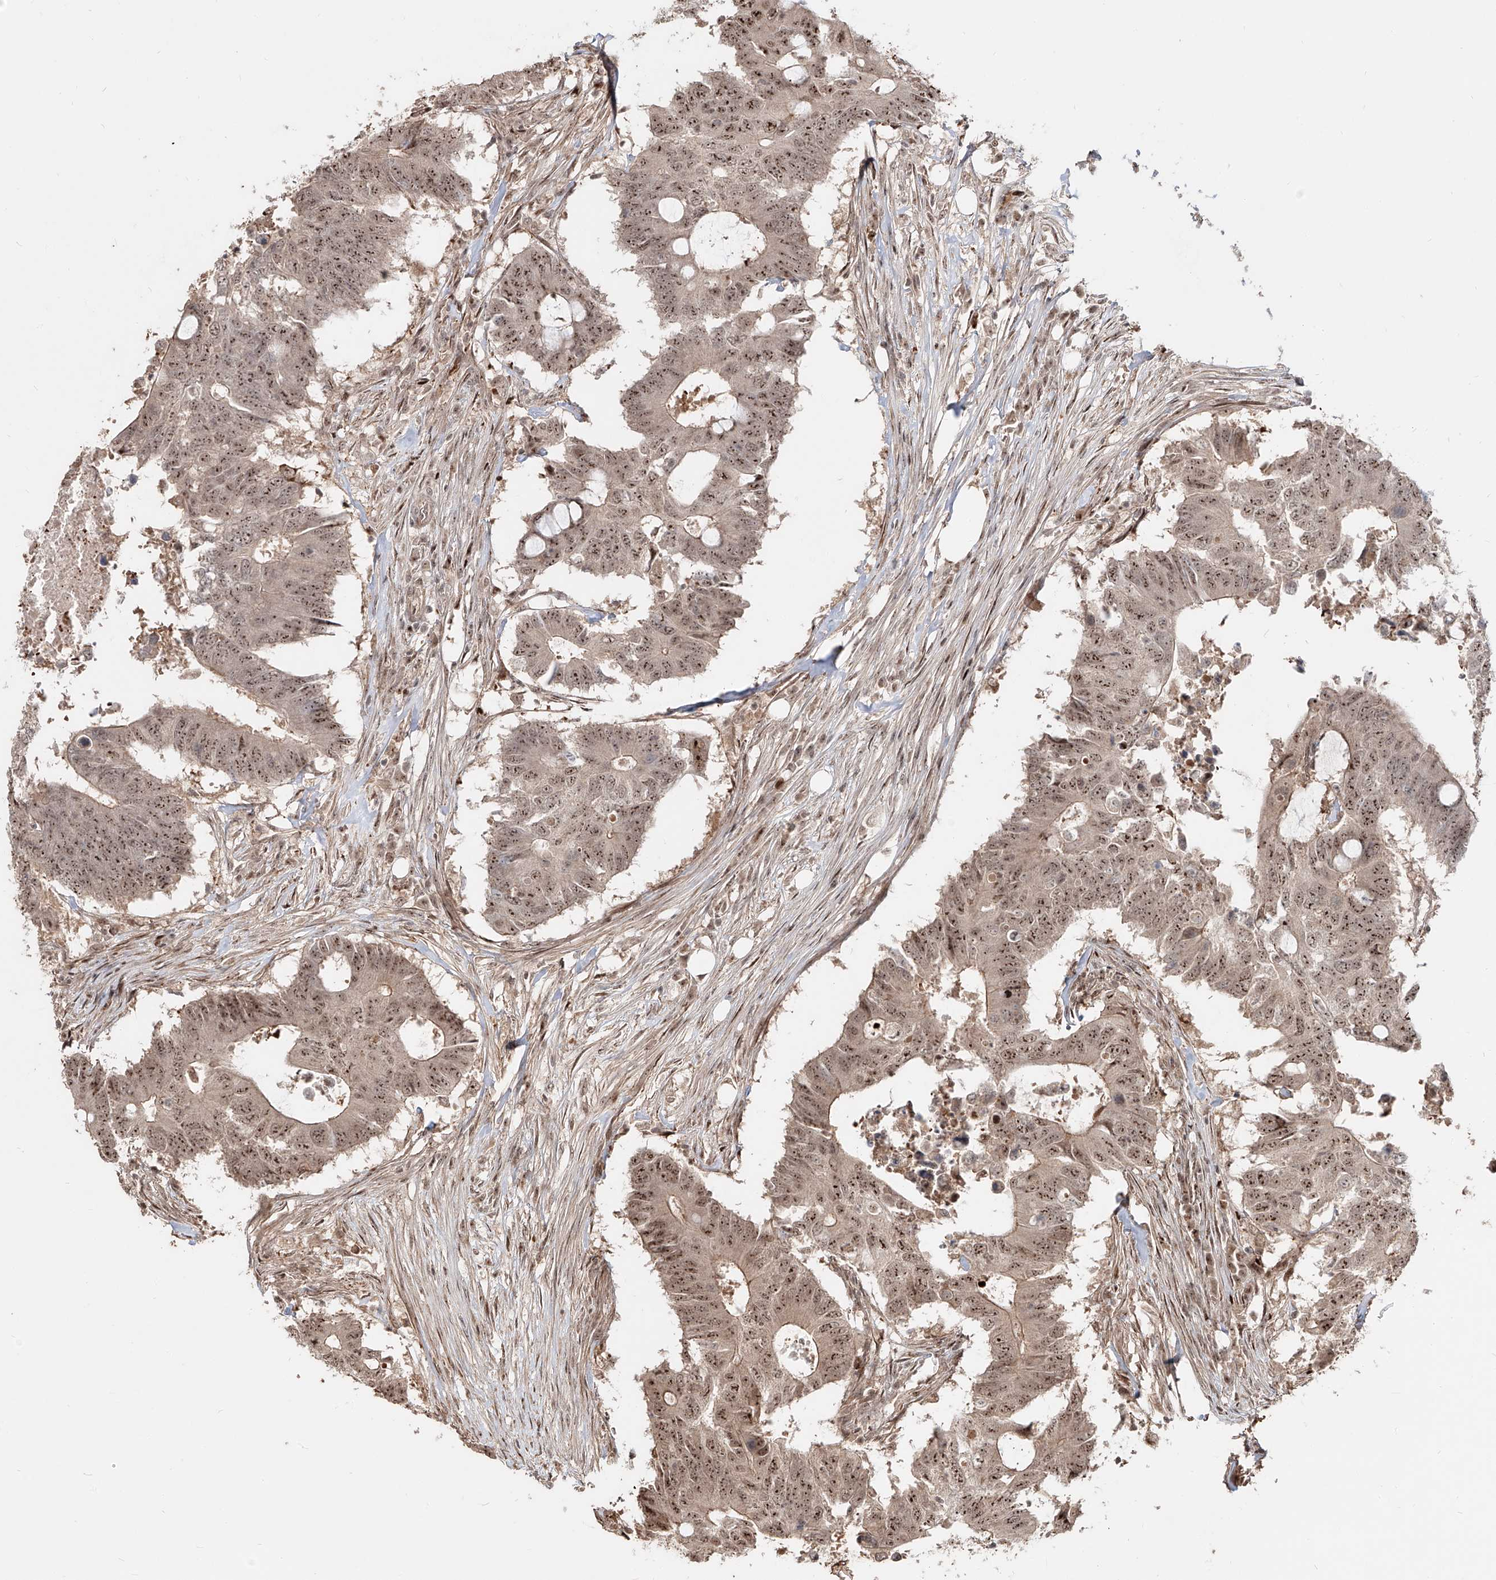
{"staining": {"intensity": "moderate", "quantity": ">75%", "location": "cytoplasmic/membranous,nuclear"}, "tissue": "colorectal cancer", "cell_type": "Tumor cells", "image_type": "cancer", "snomed": [{"axis": "morphology", "description": "Adenocarcinoma, NOS"}, {"axis": "topography", "description": "Colon"}], "caption": "This histopathology image displays colorectal cancer stained with immunohistochemistry (IHC) to label a protein in brown. The cytoplasmic/membranous and nuclear of tumor cells show moderate positivity for the protein. Nuclei are counter-stained blue.", "gene": "ZNF710", "patient": {"sex": "male", "age": 71}}